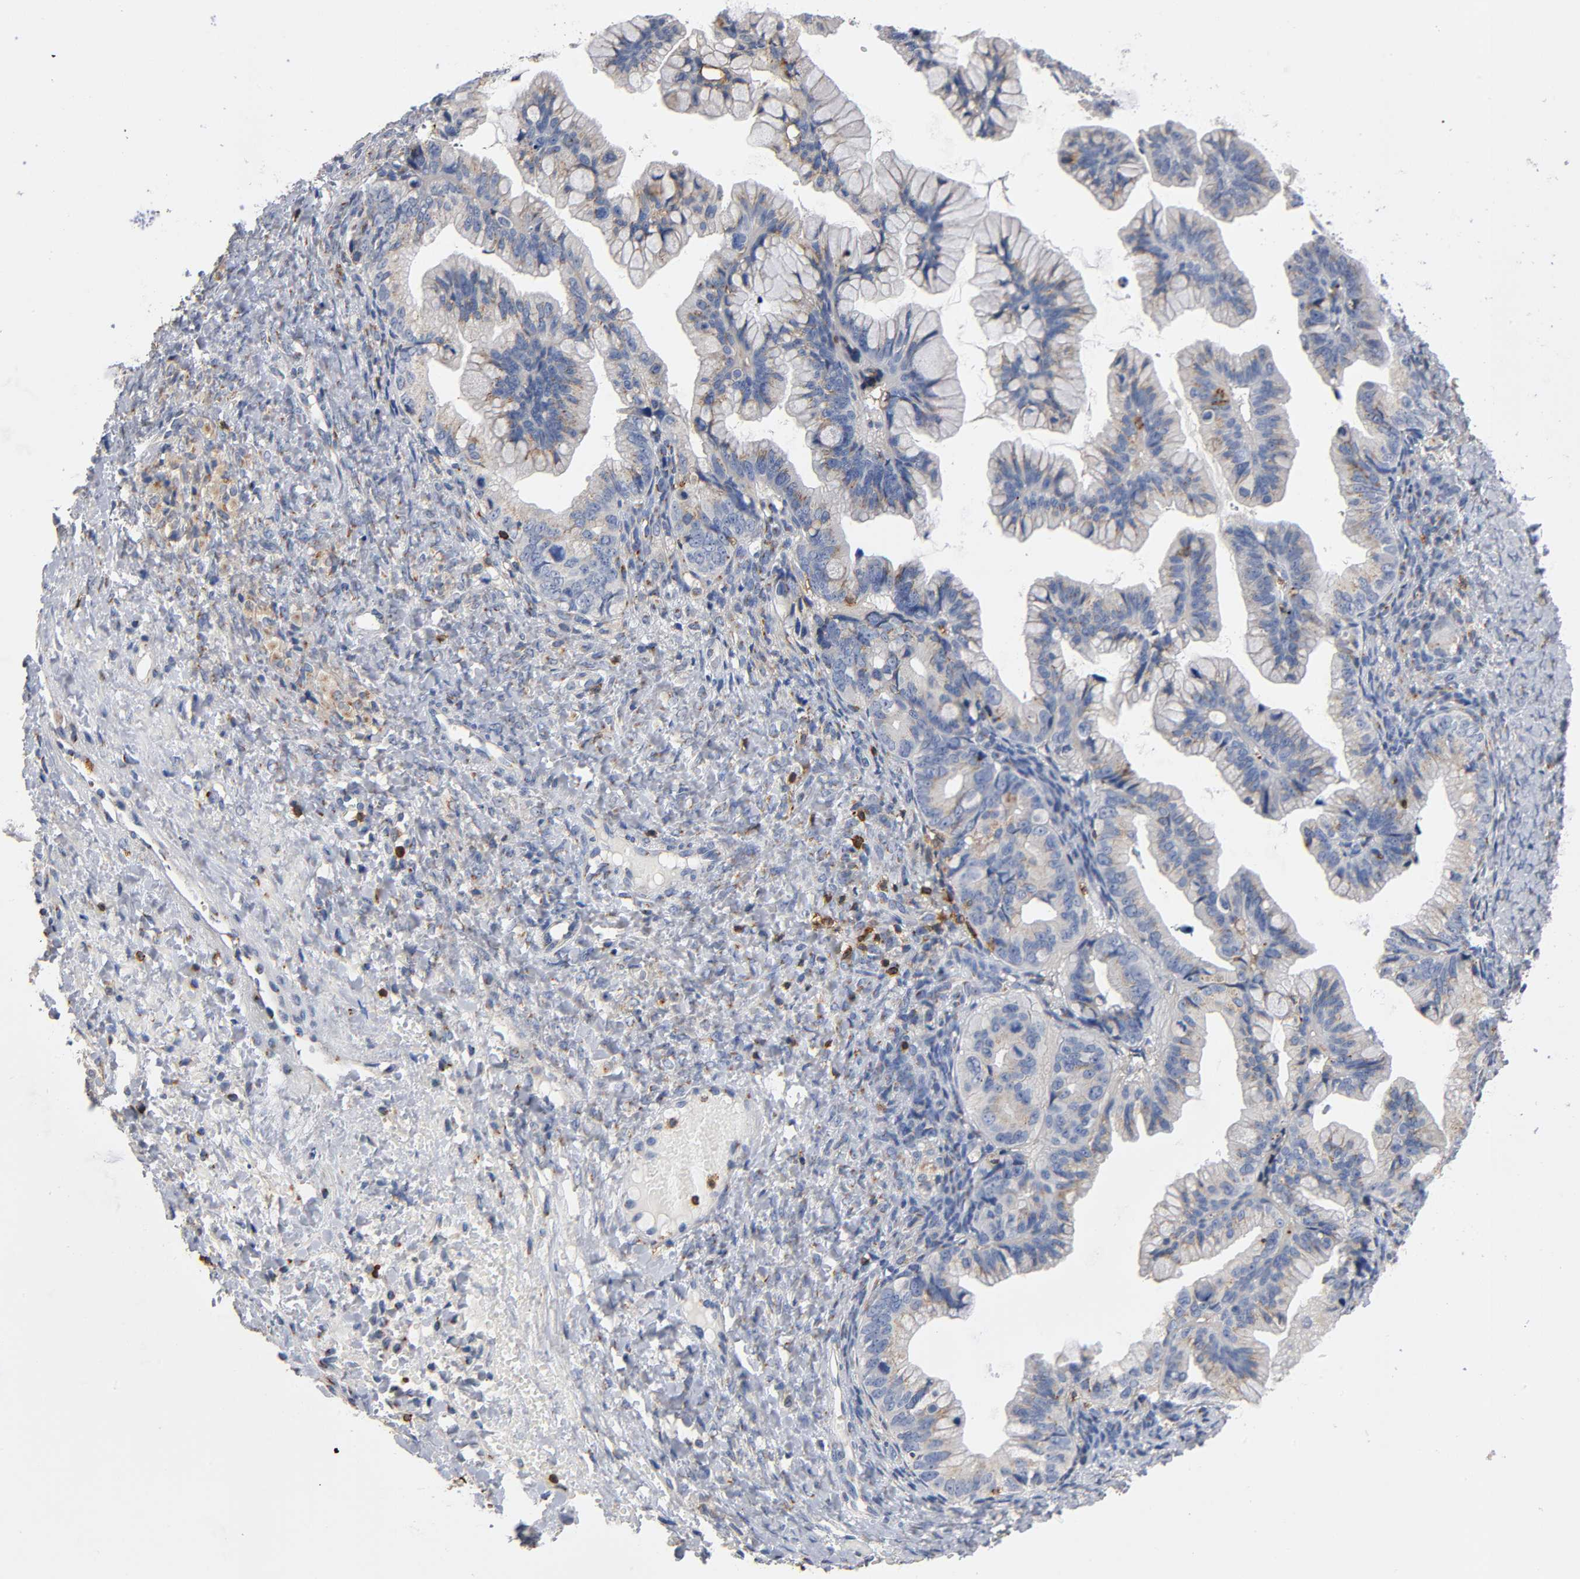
{"staining": {"intensity": "moderate", "quantity": "25%-75%", "location": "cytoplasmic/membranous"}, "tissue": "ovarian cancer", "cell_type": "Tumor cells", "image_type": "cancer", "snomed": [{"axis": "morphology", "description": "Cystadenocarcinoma, mucinous, NOS"}, {"axis": "topography", "description": "Ovary"}], "caption": "Tumor cells reveal moderate cytoplasmic/membranous positivity in approximately 25%-75% of cells in ovarian cancer.", "gene": "CAPN10", "patient": {"sex": "female", "age": 36}}